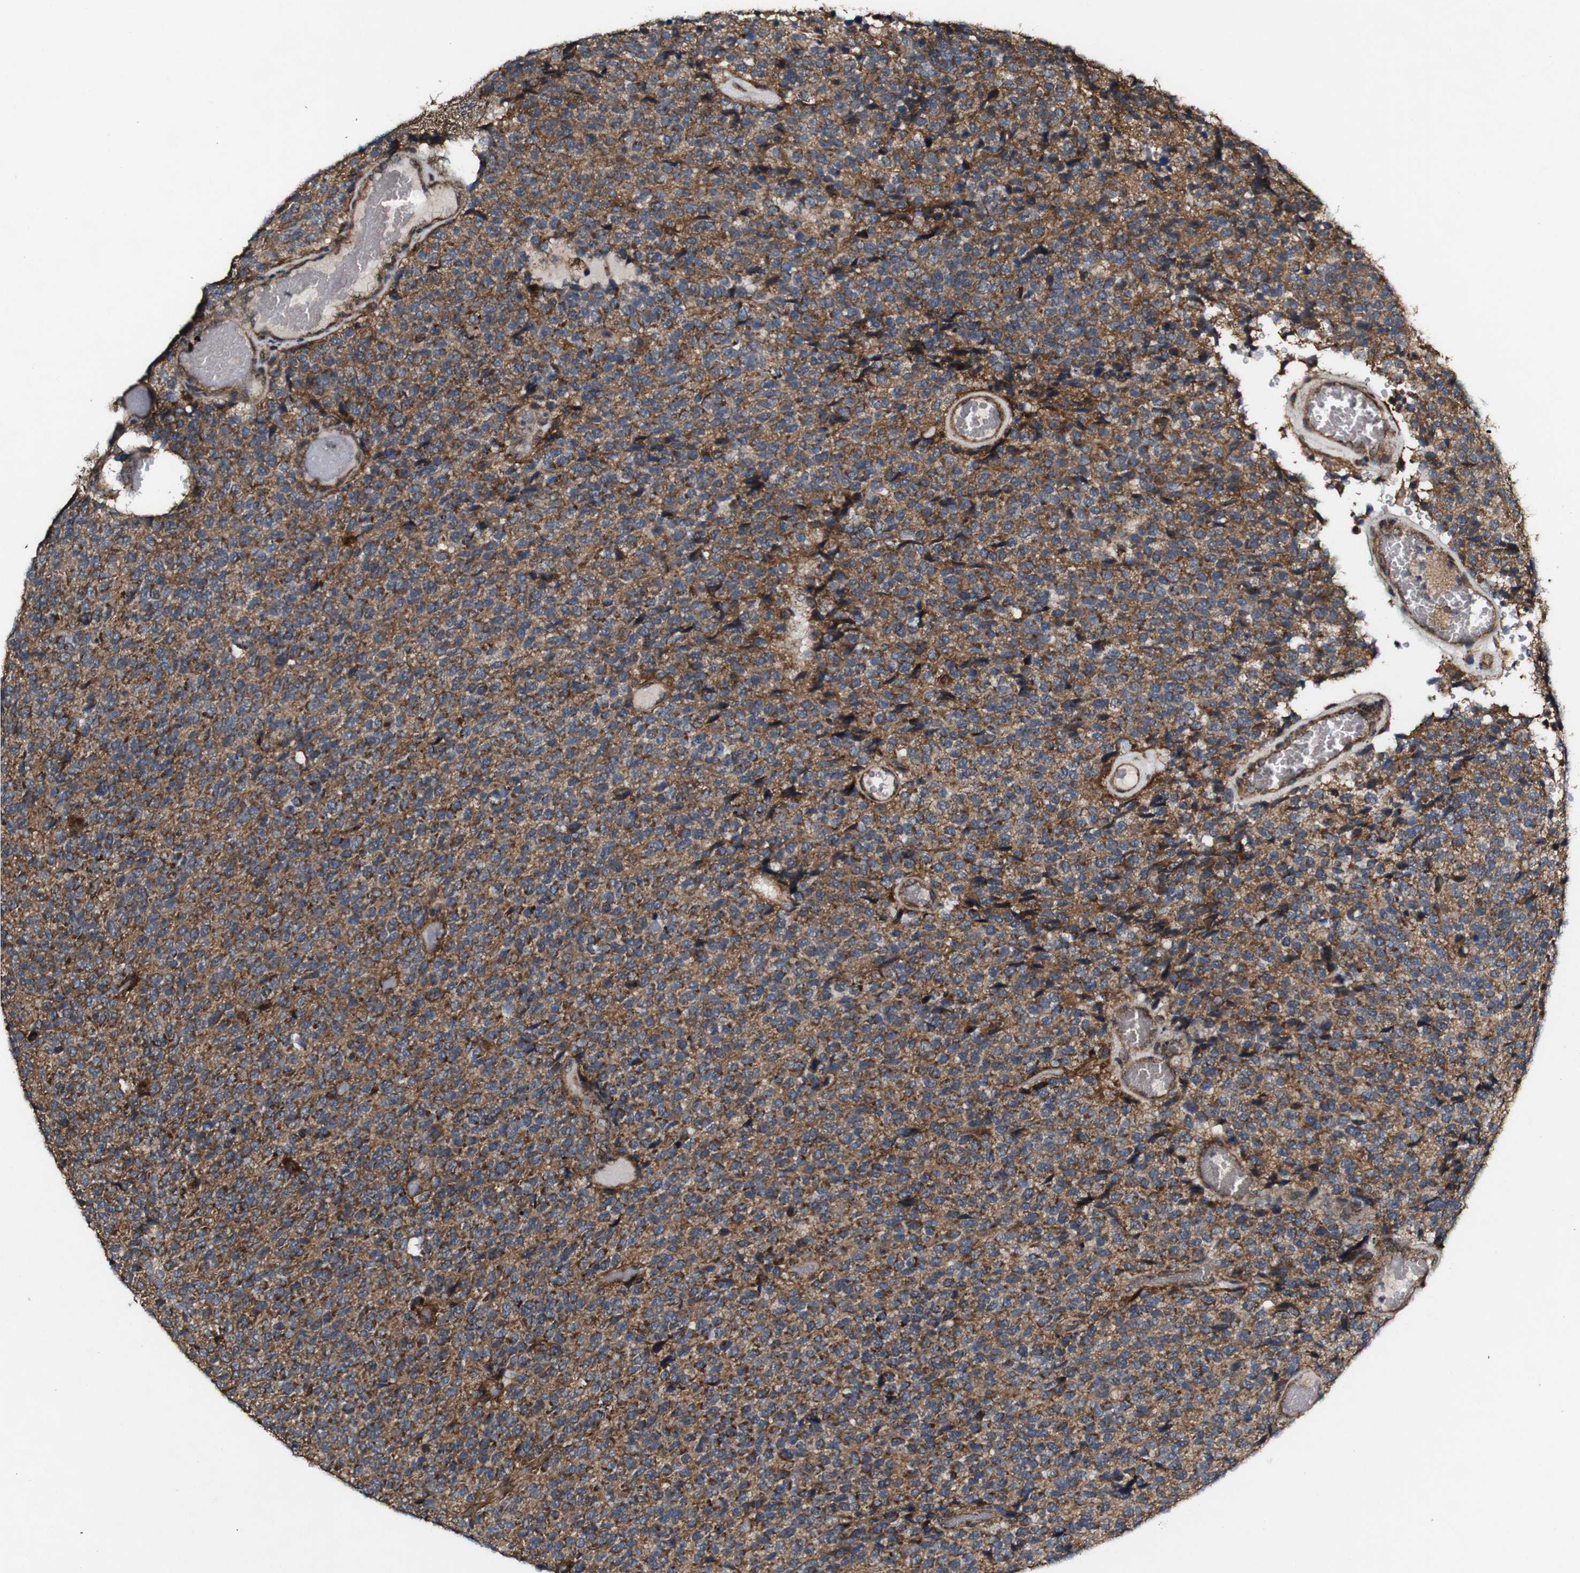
{"staining": {"intensity": "strong", "quantity": "25%-75%", "location": "cytoplasmic/membranous"}, "tissue": "glioma", "cell_type": "Tumor cells", "image_type": "cancer", "snomed": [{"axis": "morphology", "description": "Glioma, malignant, High grade"}, {"axis": "topography", "description": "pancreas cauda"}], "caption": "The photomicrograph reveals immunohistochemical staining of glioma. There is strong cytoplasmic/membranous expression is appreciated in about 25%-75% of tumor cells.", "gene": "BTN3A3", "patient": {"sex": "male", "age": 60}}